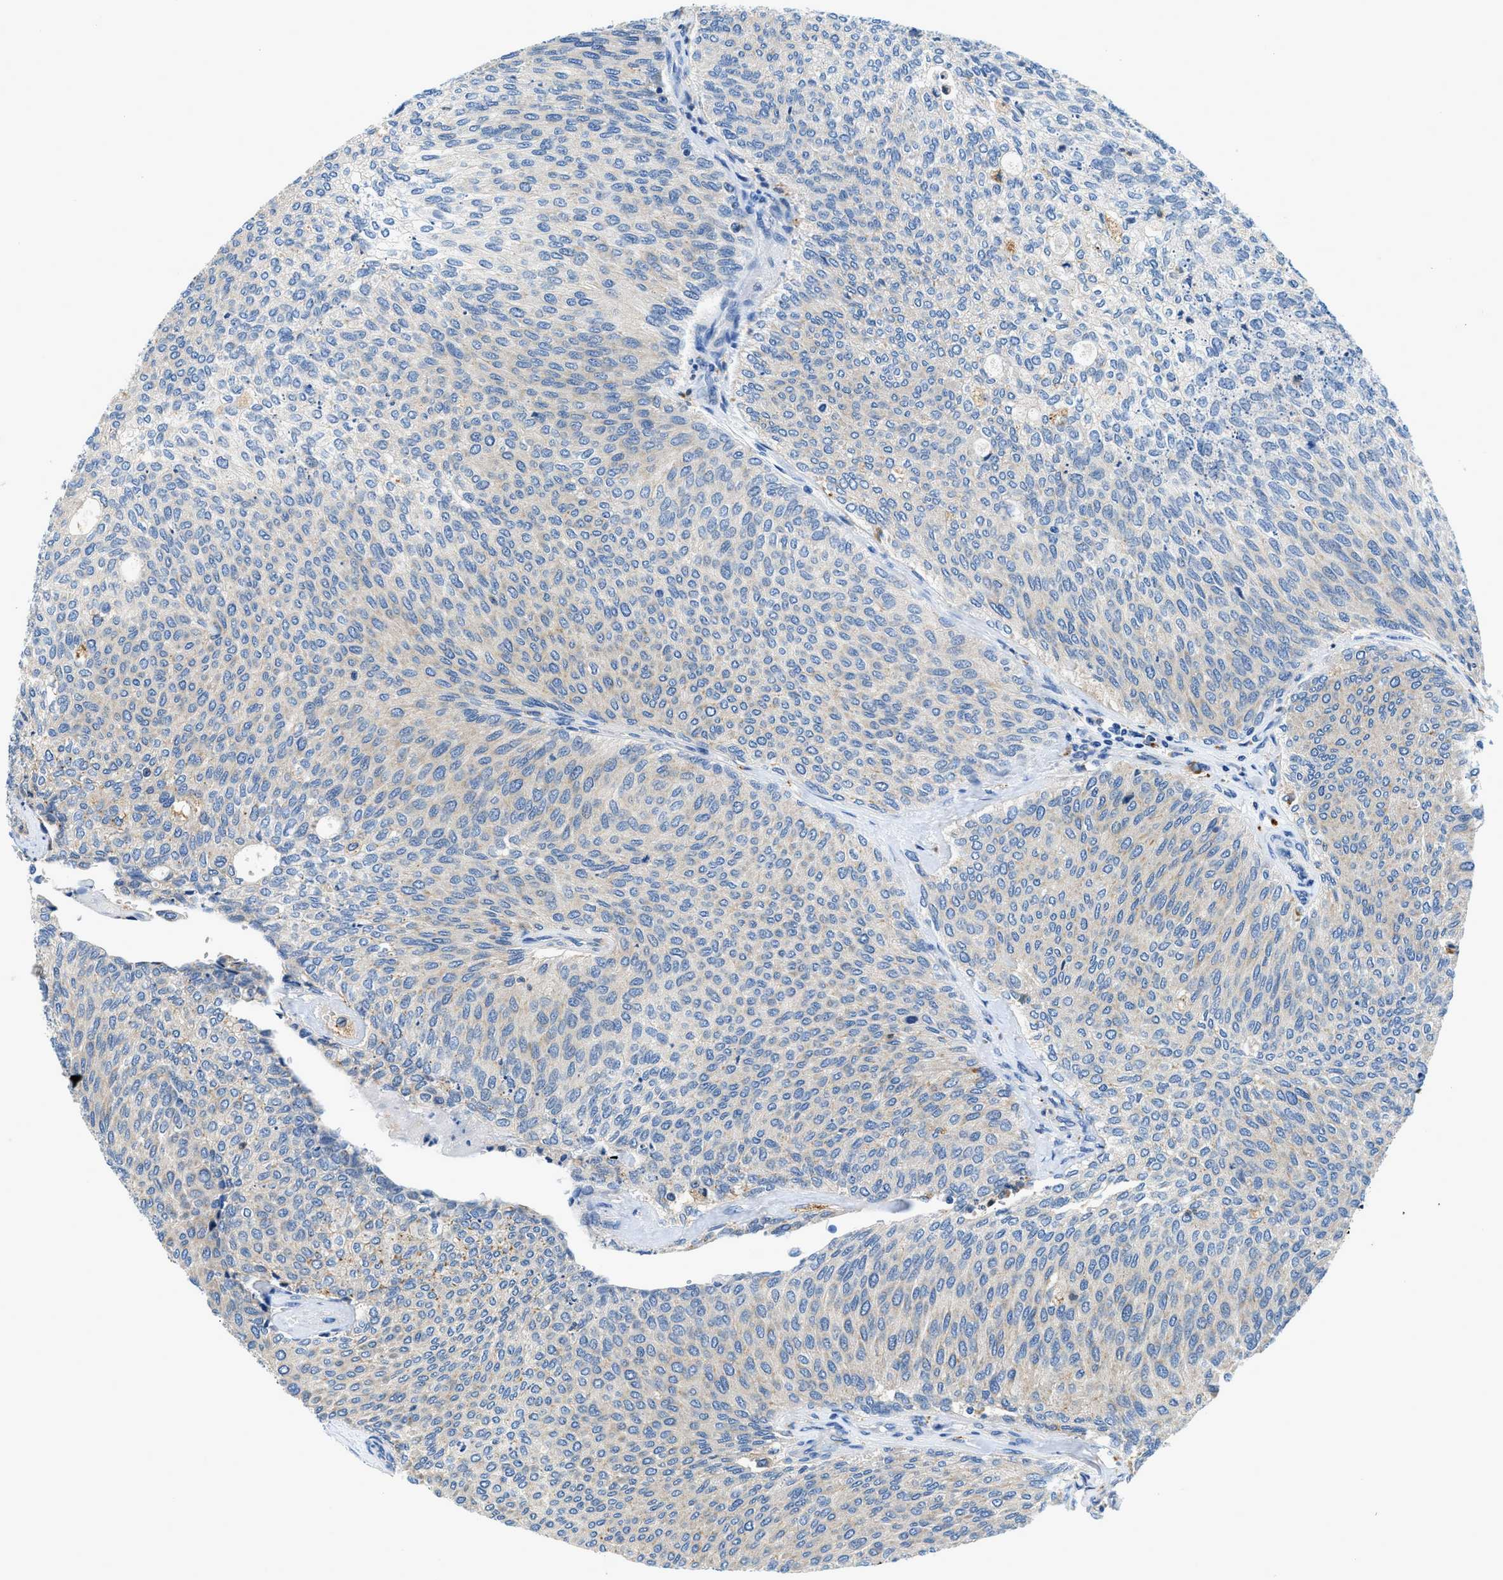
{"staining": {"intensity": "negative", "quantity": "none", "location": "none"}, "tissue": "urothelial cancer", "cell_type": "Tumor cells", "image_type": "cancer", "snomed": [{"axis": "morphology", "description": "Urothelial carcinoma, Low grade"}, {"axis": "topography", "description": "Urinary bladder"}], "caption": "Immunohistochemical staining of human urothelial carcinoma (low-grade) displays no significant staining in tumor cells. (DAB (3,3'-diaminobenzidine) immunohistochemistry (IHC) visualized using brightfield microscopy, high magnification).", "gene": "ADGRE3", "patient": {"sex": "female", "age": 79}}